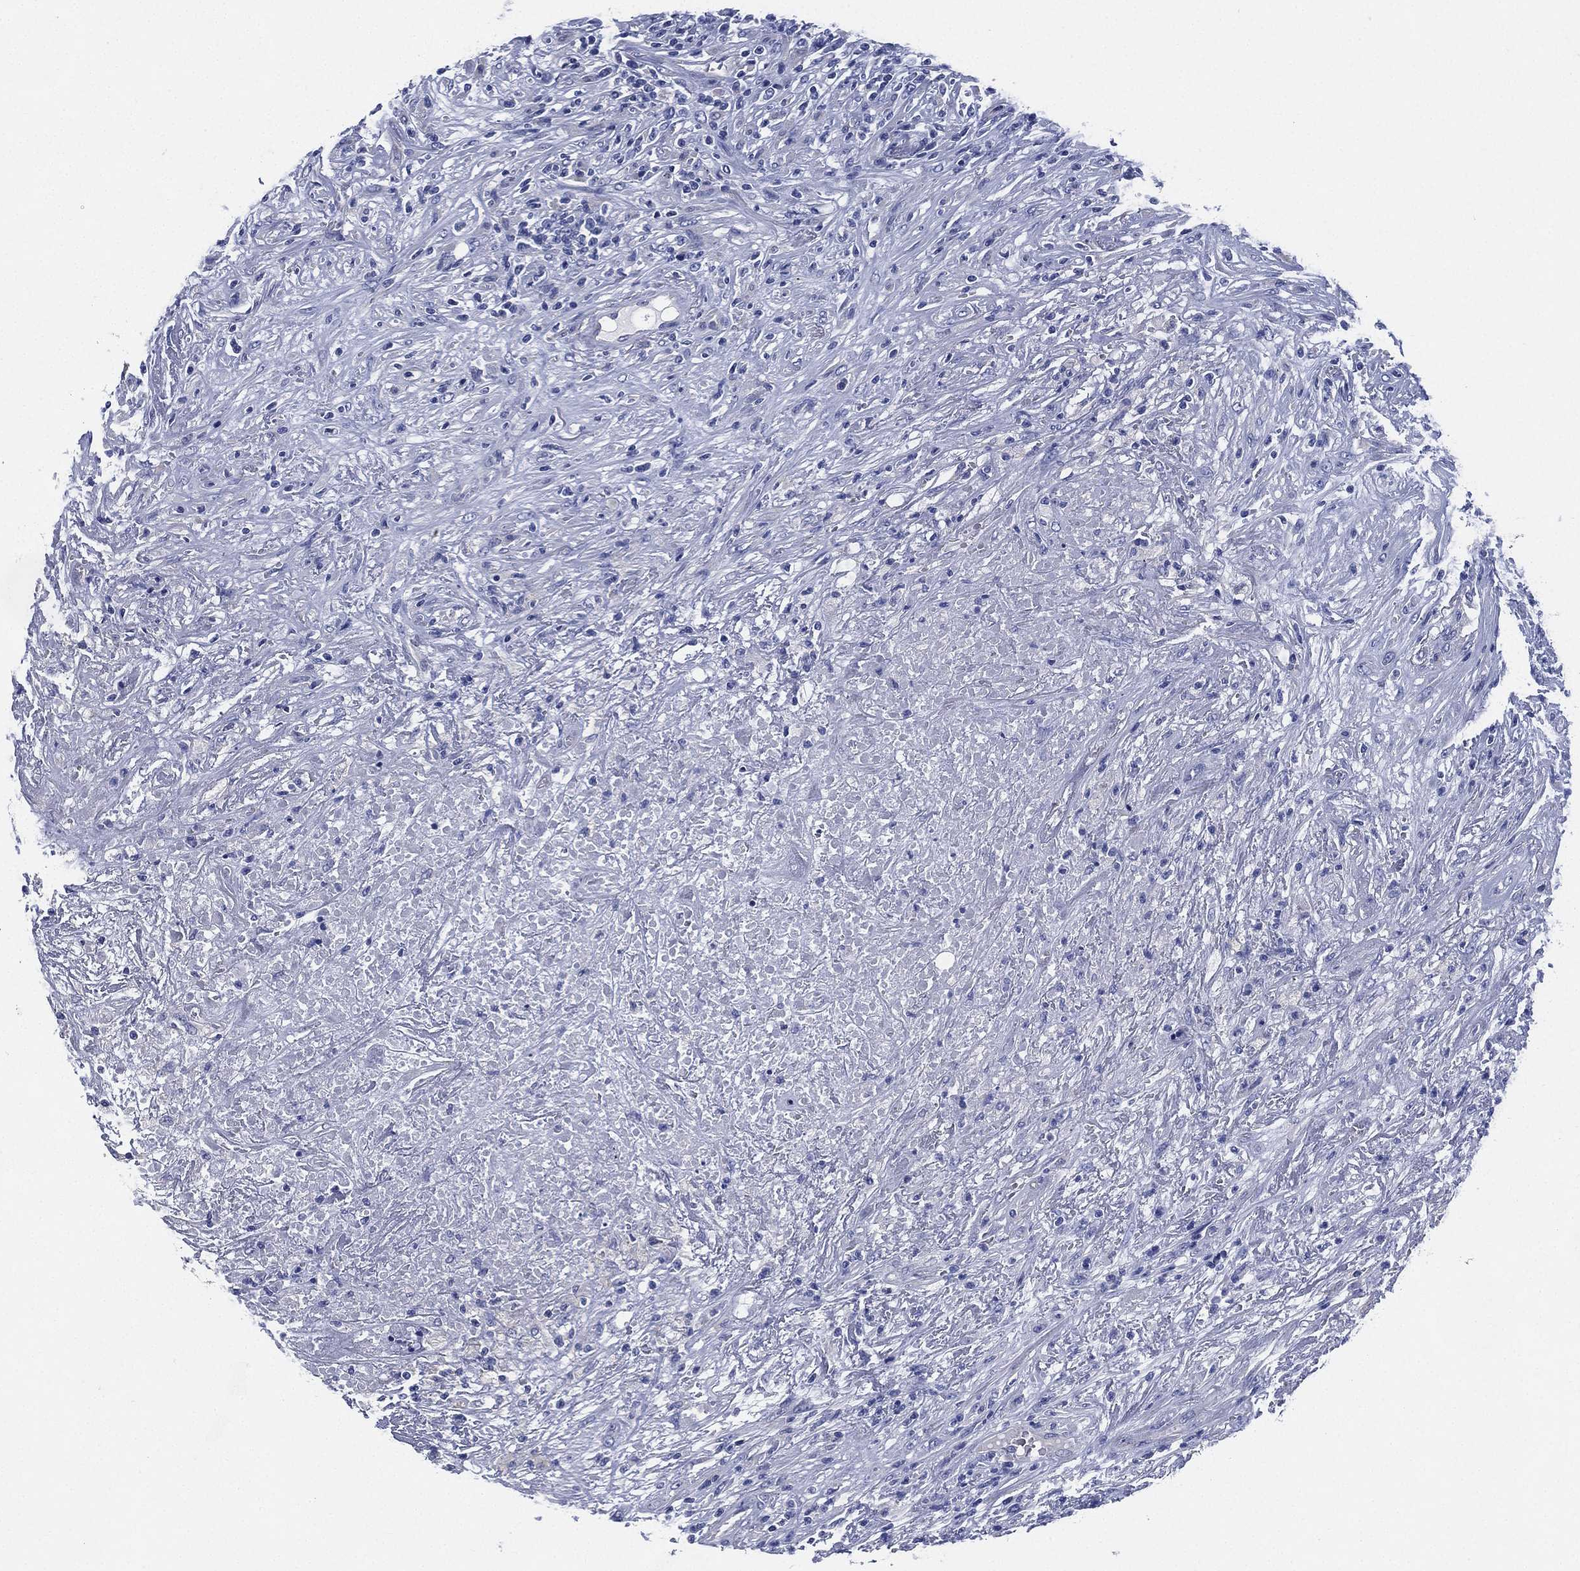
{"staining": {"intensity": "negative", "quantity": "none", "location": "none"}, "tissue": "lymphoma", "cell_type": "Tumor cells", "image_type": "cancer", "snomed": [{"axis": "morphology", "description": "Malignant lymphoma, non-Hodgkin's type, High grade"}, {"axis": "topography", "description": "Lung"}], "caption": "Micrograph shows no protein expression in tumor cells of high-grade malignant lymphoma, non-Hodgkin's type tissue.", "gene": "CCDC70", "patient": {"sex": "male", "age": 79}}